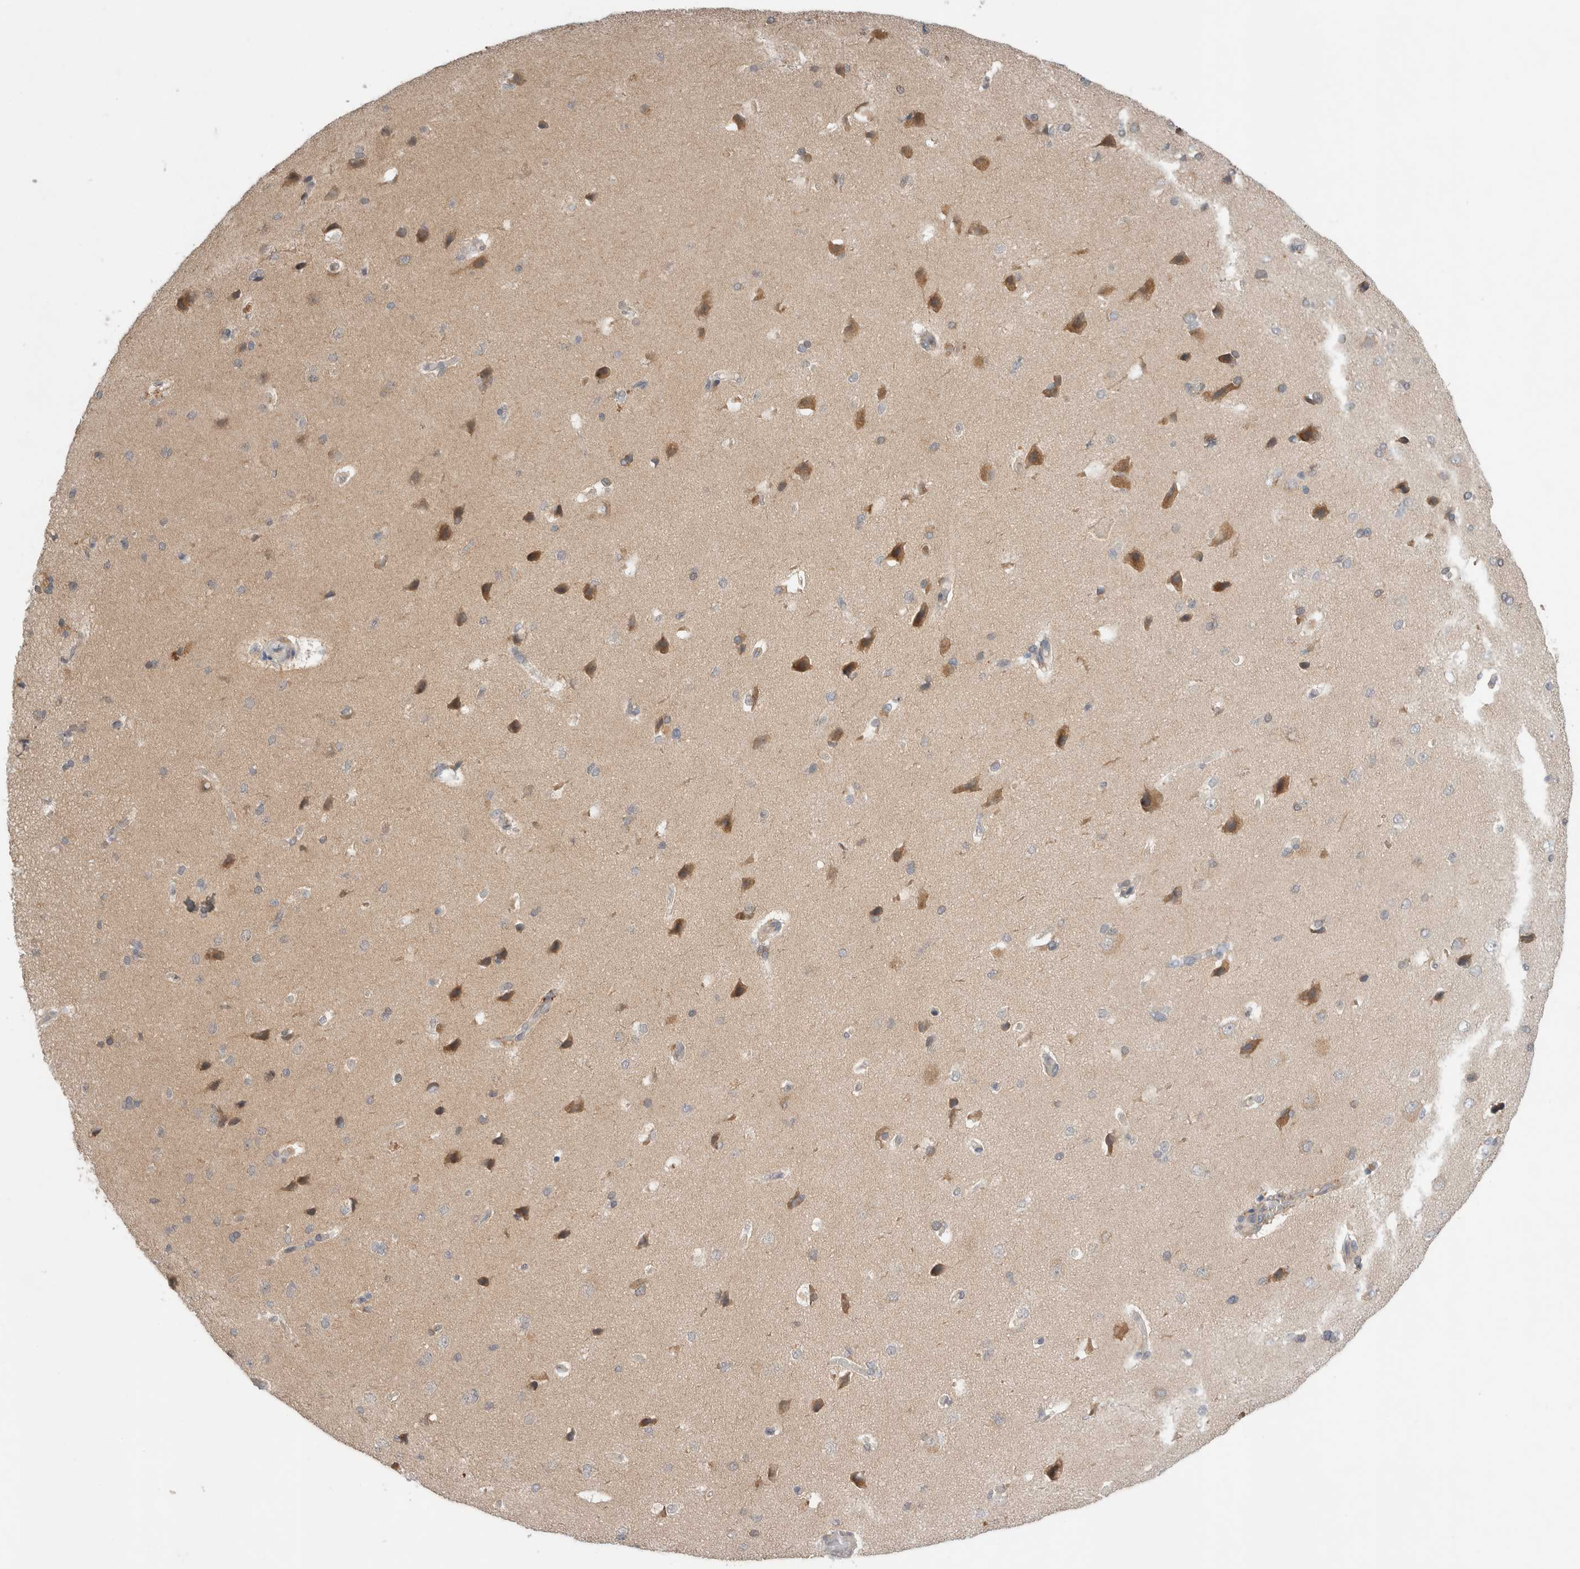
{"staining": {"intensity": "weak", "quantity": "25%-75%", "location": "cytoplasmic/membranous"}, "tissue": "cerebral cortex", "cell_type": "Endothelial cells", "image_type": "normal", "snomed": [{"axis": "morphology", "description": "Normal tissue, NOS"}, {"axis": "topography", "description": "Cerebral cortex"}], "caption": "Endothelial cells show weak cytoplasmic/membranous staining in approximately 25%-75% of cells in unremarkable cerebral cortex.", "gene": "SGK1", "patient": {"sex": "male", "age": 62}}